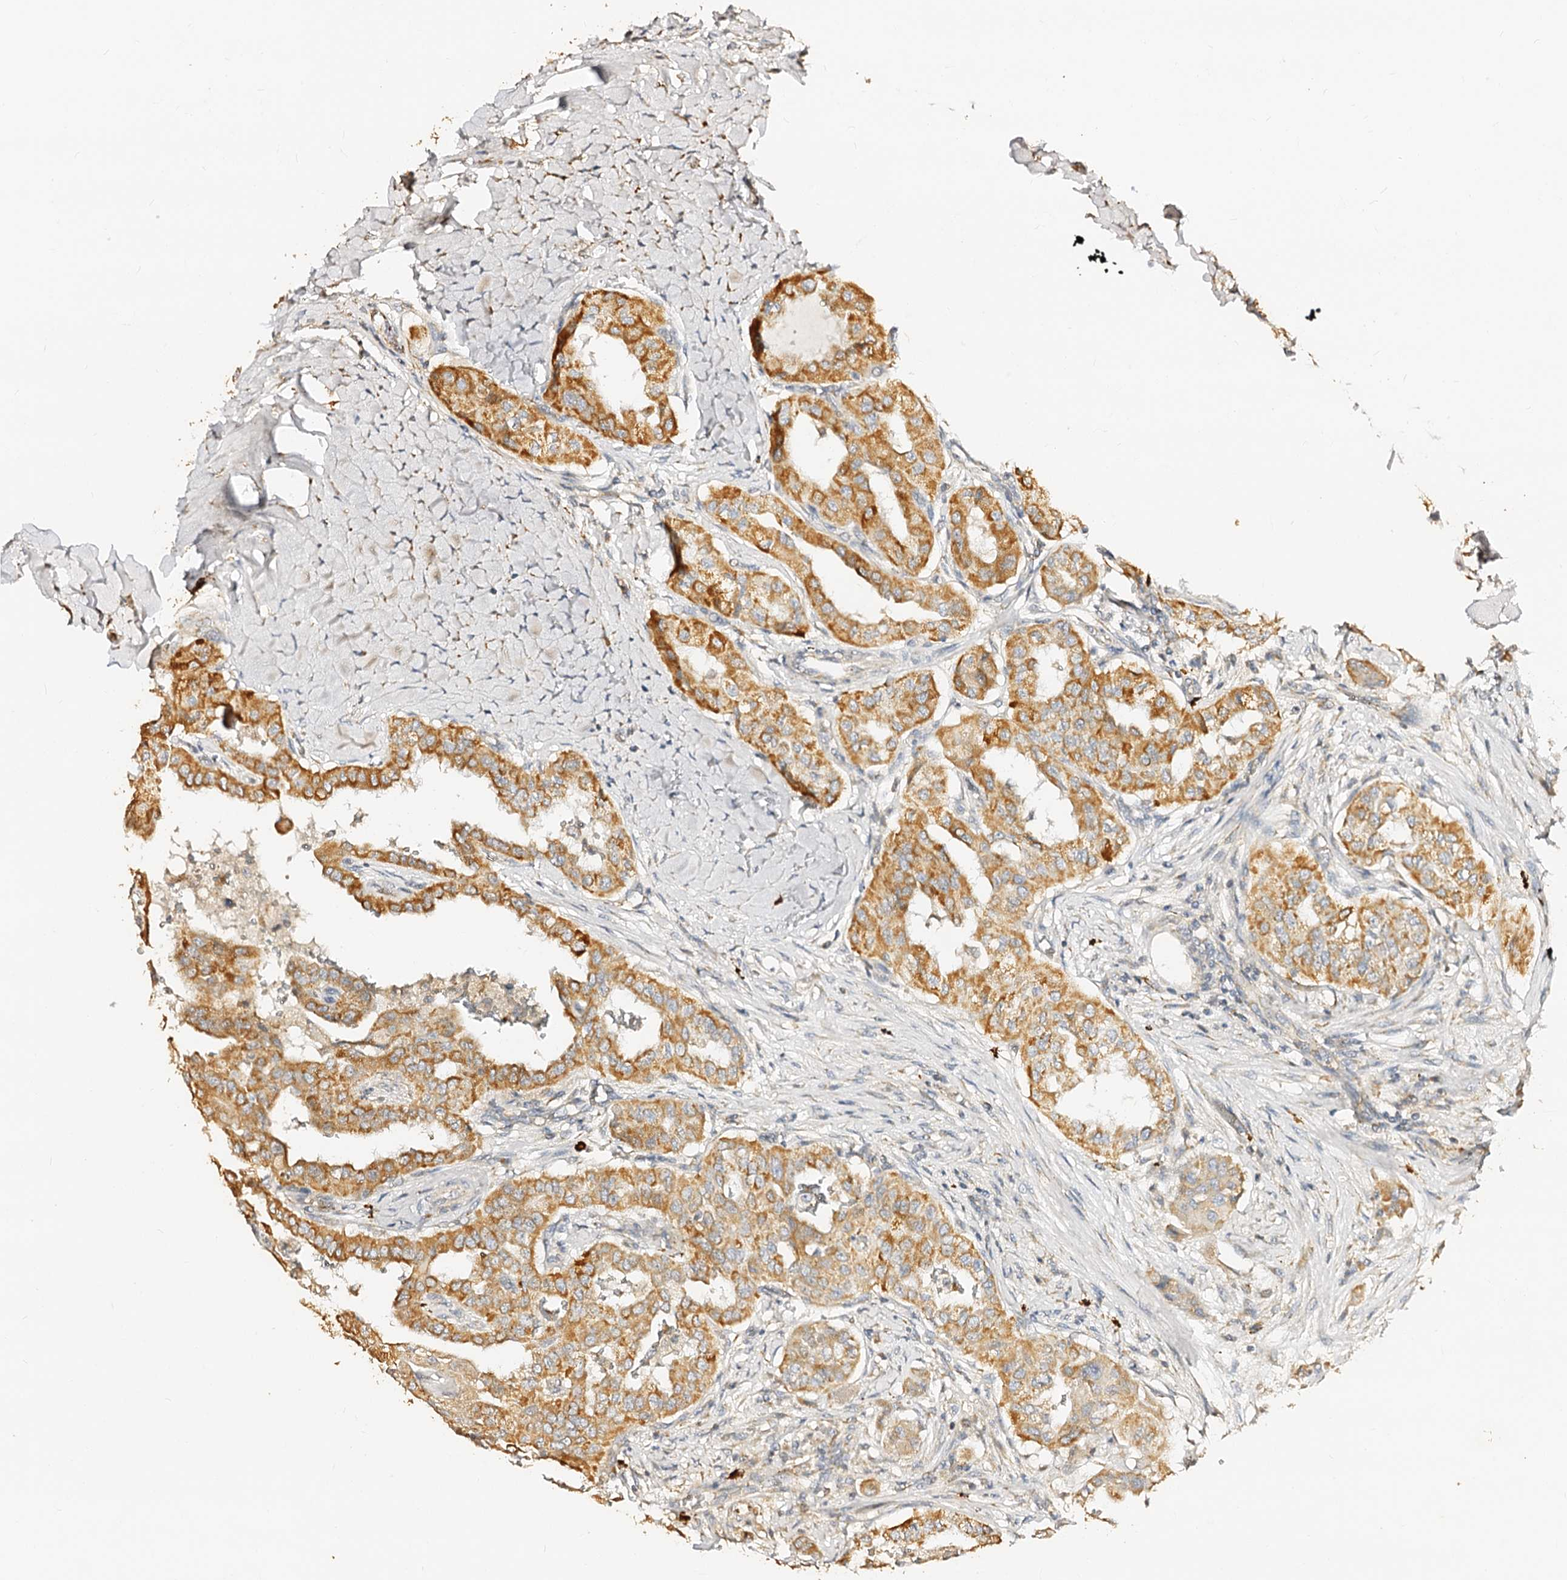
{"staining": {"intensity": "strong", "quantity": ">75%", "location": "cytoplasmic/membranous"}, "tissue": "thyroid cancer", "cell_type": "Tumor cells", "image_type": "cancer", "snomed": [{"axis": "morphology", "description": "Papillary adenocarcinoma, NOS"}, {"axis": "topography", "description": "Thyroid gland"}], "caption": "Protein staining shows strong cytoplasmic/membranous expression in approximately >75% of tumor cells in papillary adenocarcinoma (thyroid).", "gene": "MAOB", "patient": {"sex": "female", "age": 59}}